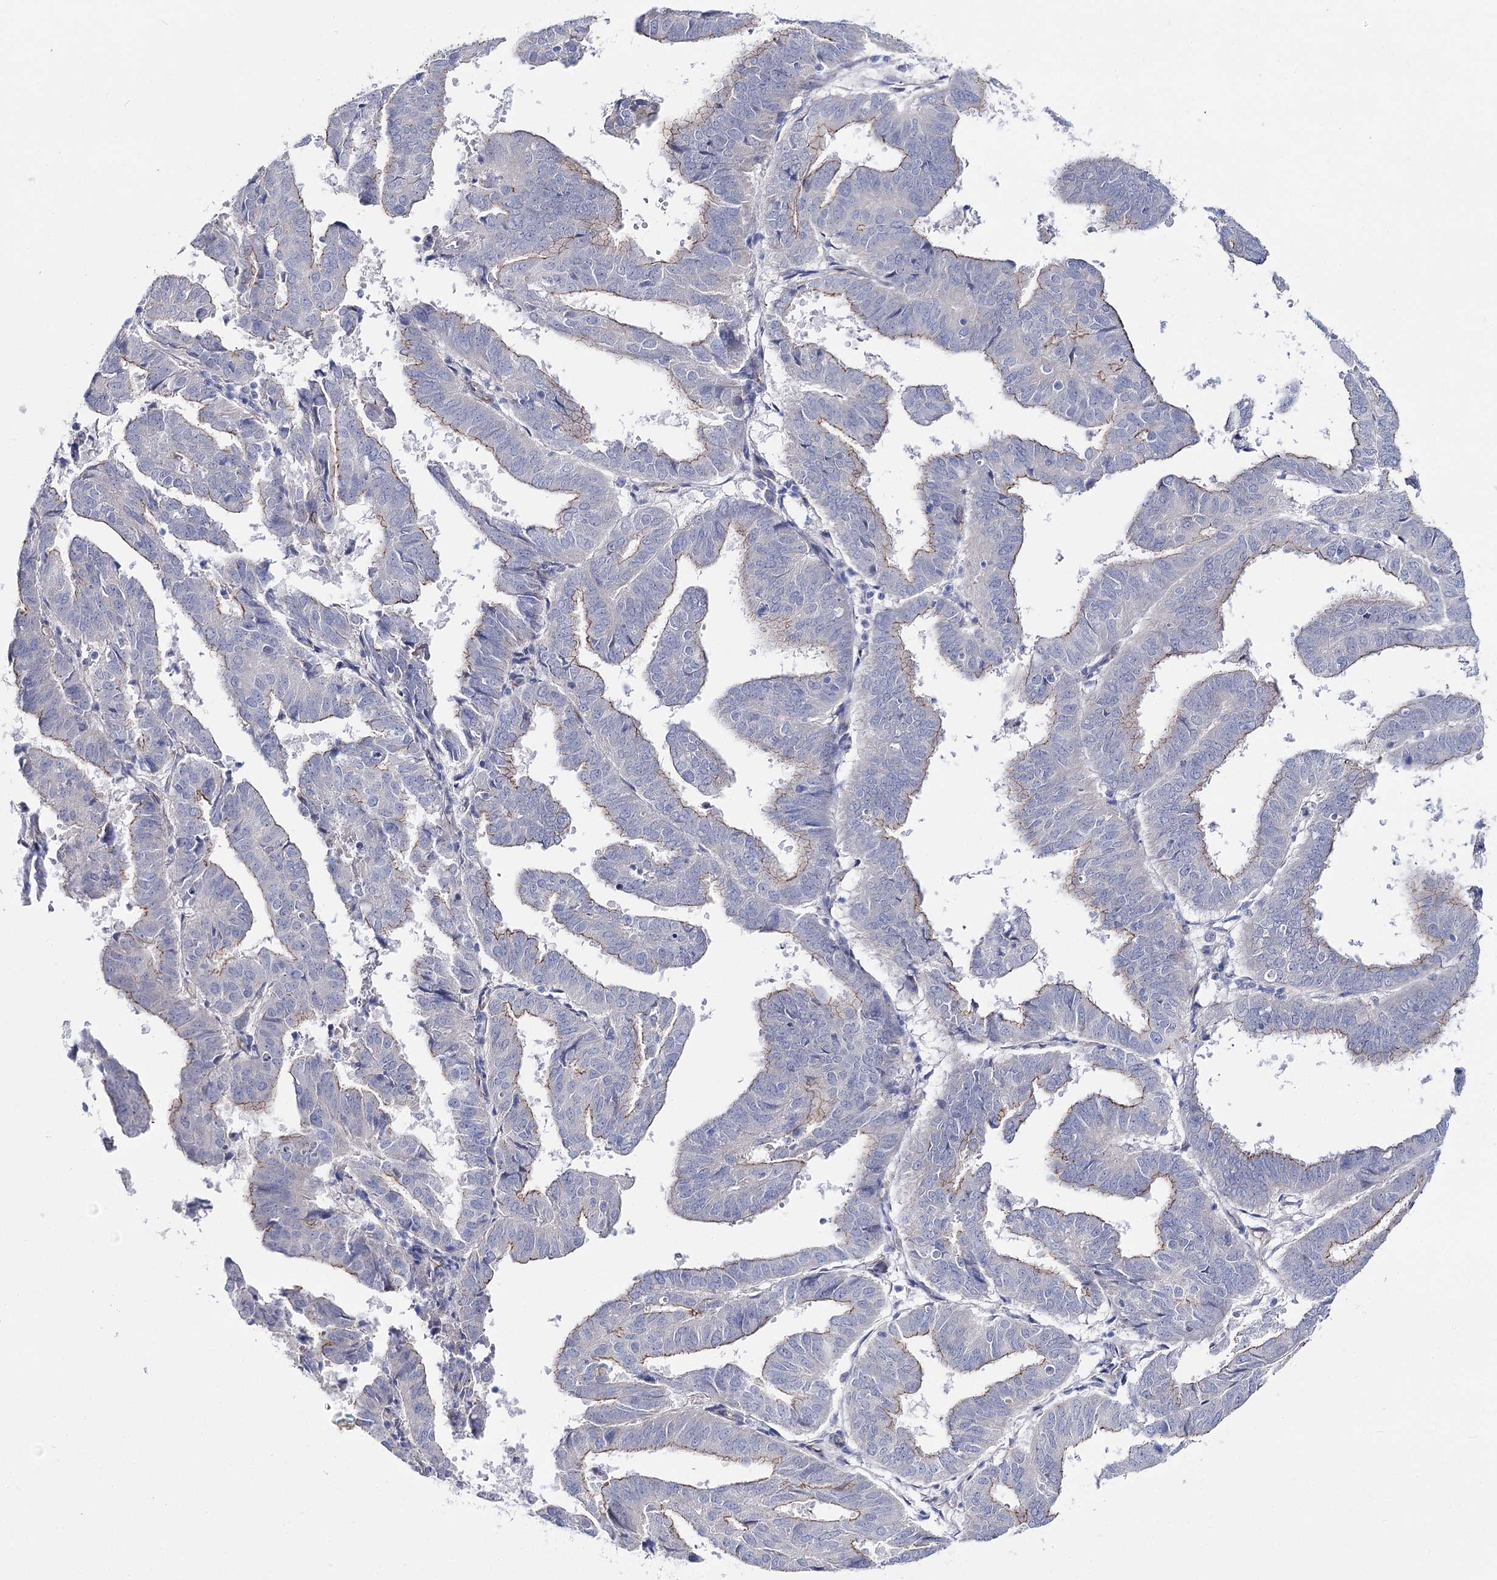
{"staining": {"intensity": "weak", "quantity": "<25%", "location": "cytoplasmic/membranous"}, "tissue": "endometrial cancer", "cell_type": "Tumor cells", "image_type": "cancer", "snomed": [{"axis": "morphology", "description": "Adenocarcinoma, NOS"}, {"axis": "topography", "description": "Uterus"}], "caption": "DAB (3,3'-diaminobenzidine) immunohistochemical staining of human endometrial cancer displays no significant expression in tumor cells.", "gene": "NRAP", "patient": {"sex": "female", "age": 77}}